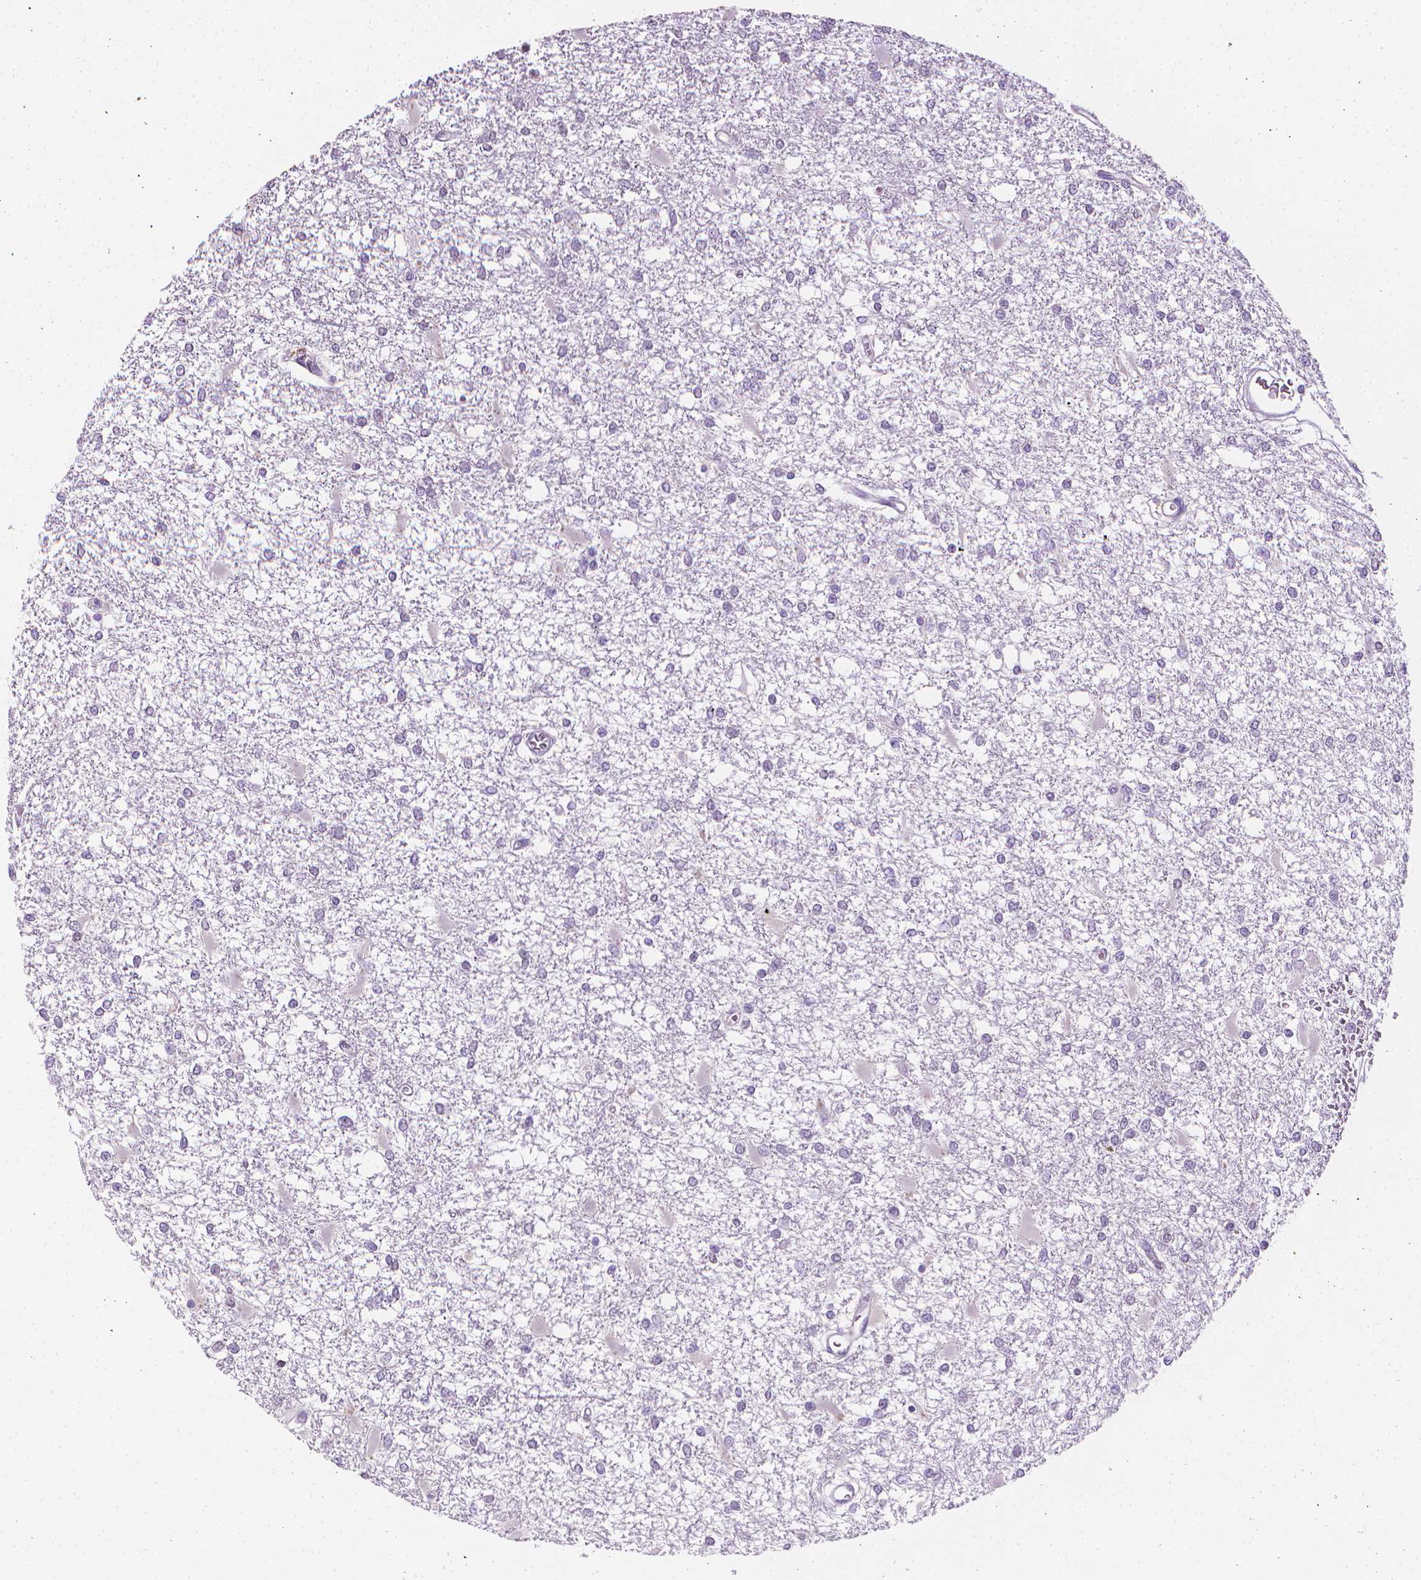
{"staining": {"intensity": "negative", "quantity": "none", "location": "none"}, "tissue": "glioma", "cell_type": "Tumor cells", "image_type": "cancer", "snomed": [{"axis": "morphology", "description": "Glioma, malignant, High grade"}, {"axis": "topography", "description": "Cerebral cortex"}], "caption": "High power microscopy photomicrograph of an immunohistochemistry (IHC) histopathology image of malignant glioma (high-grade), revealing no significant expression in tumor cells.", "gene": "DCAF8L1", "patient": {"sex": "male", "age": 79}}